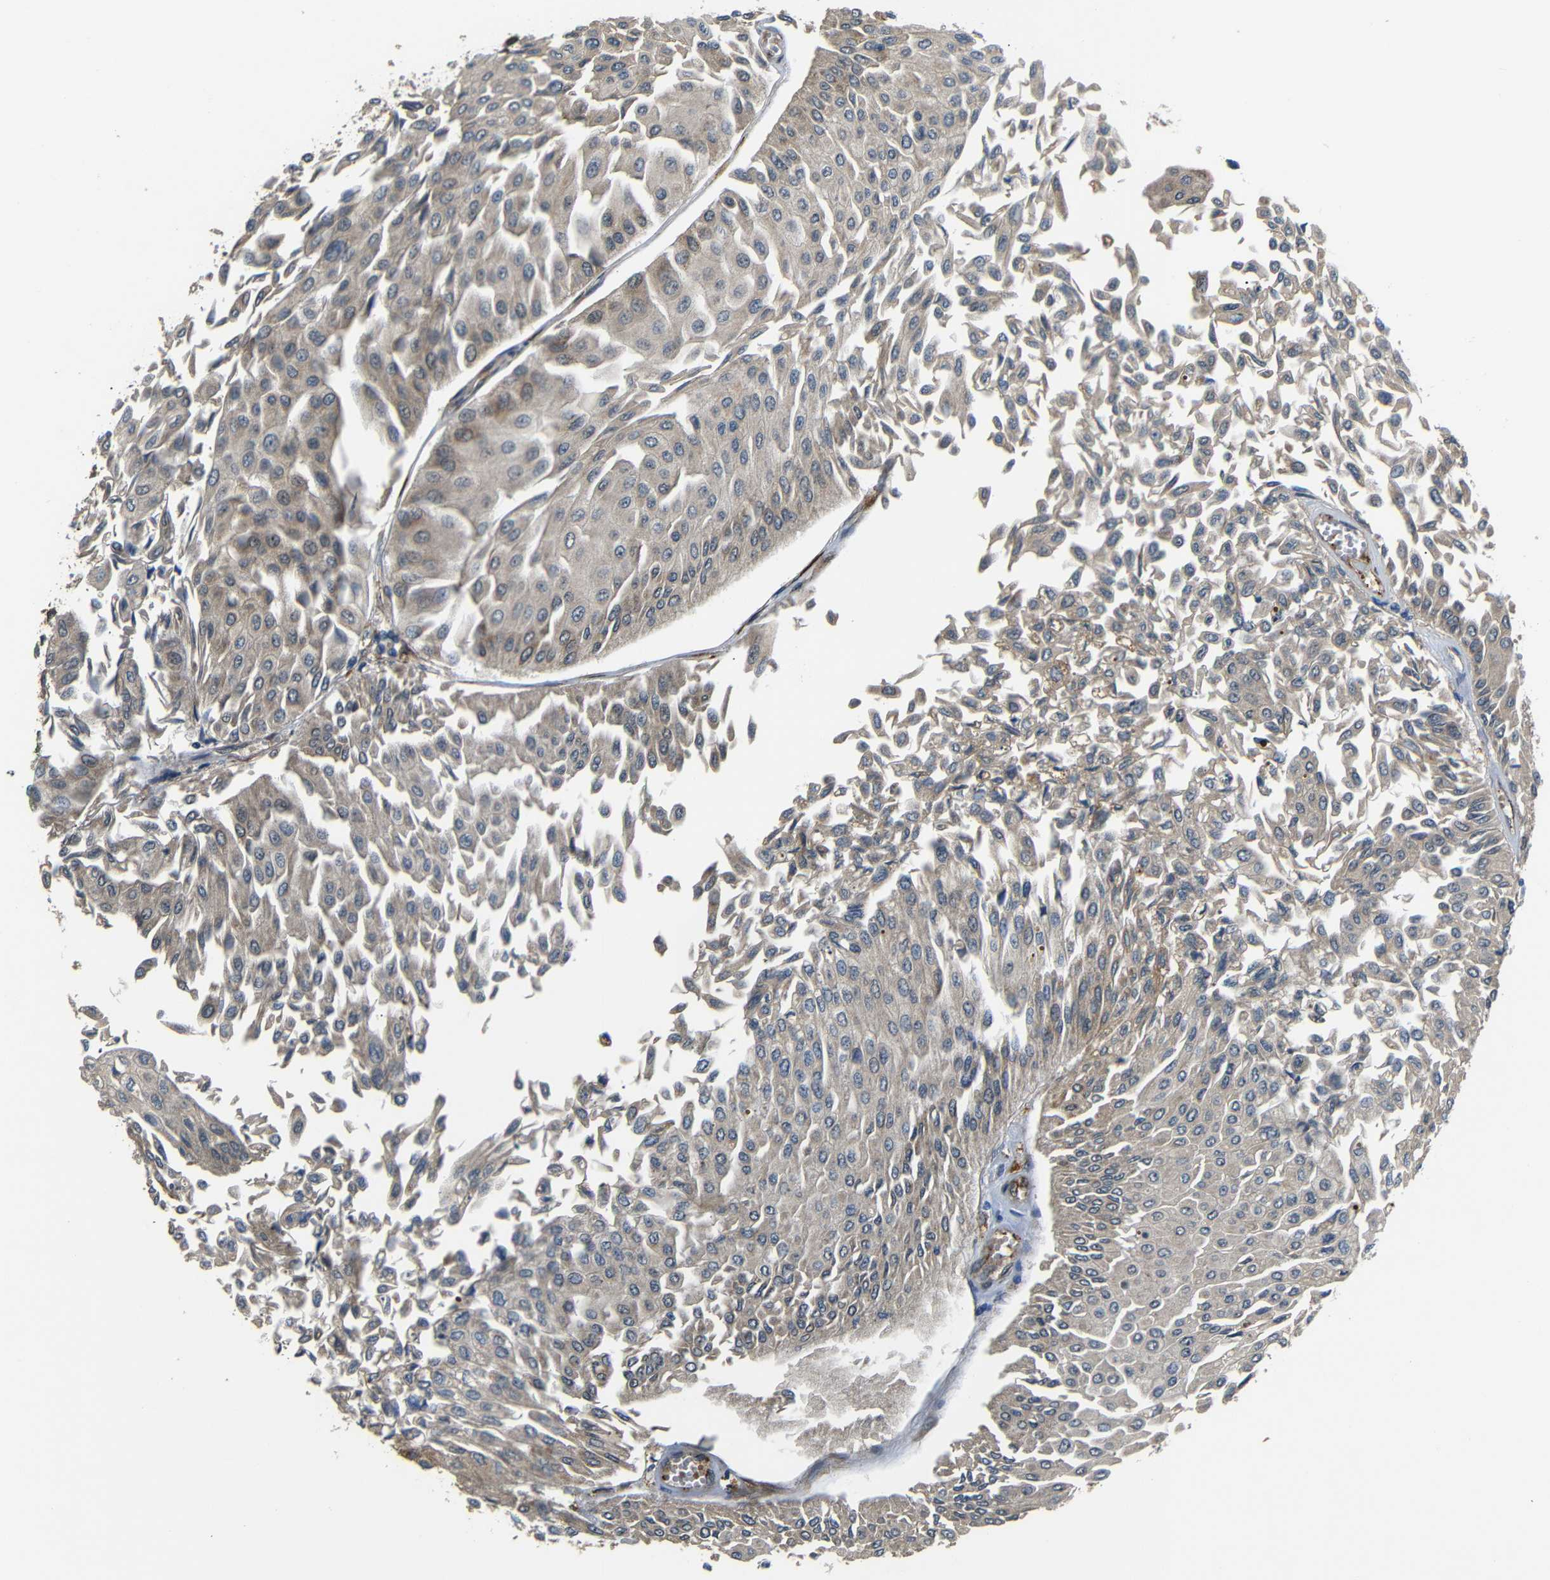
{"staining": {"intensity": "weak", "quantity": ">75%", "location": "cytoplasmic/membranous"}, "tissue": "urothelial cancer", "cell_type": "Tumor cells", "image_type": "cancer", "snomed": [{"axis": "morphology", "description": "Urothelial carcinoma, Low grade"}, {"axis": "topography", "description": "Urinary bladder"}], "caption": "Brown immunohistochemical staining in urothelial carcinoma (low-grade) demonstrates weak cytoplasmic/membranous expression in about >75% of tumor cells. (DAB = brown stain, brightfield microscopy at high magnification).", "gene": "ATP7A", "patient": {"sex": "male", "age": 67}}